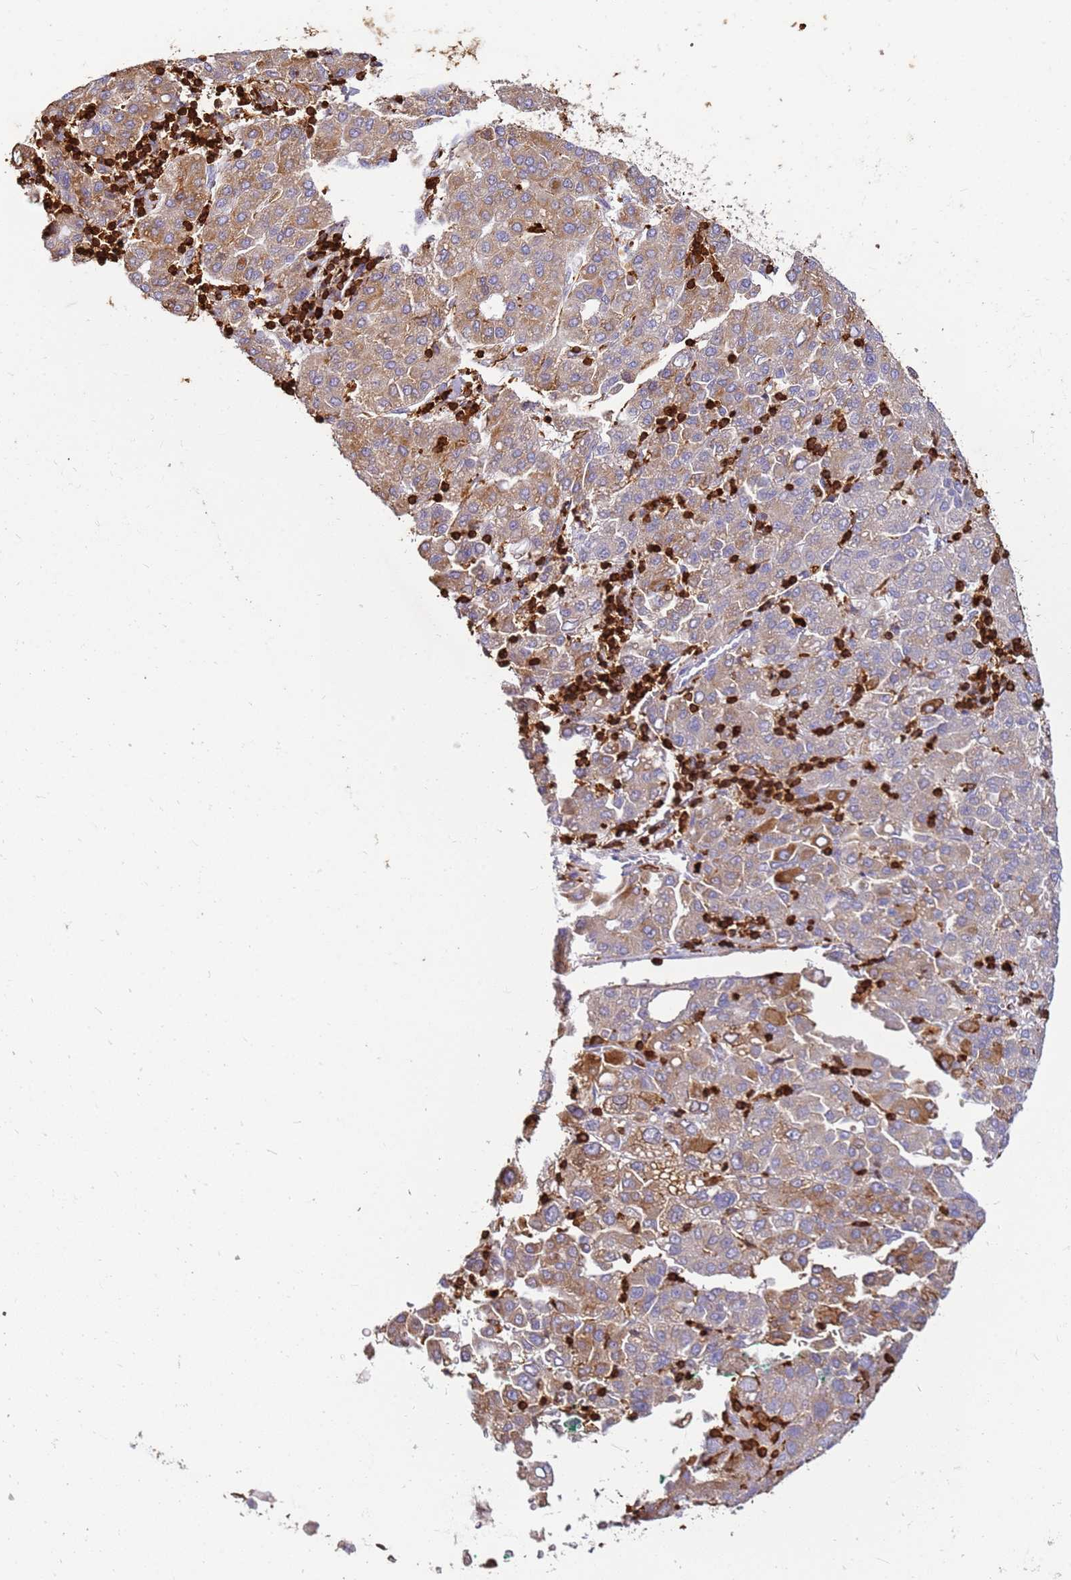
{"staining": {"intensity": "moderate", "quantity": ">75%", "location": "cytoplasmic/membranous"}, "tissue": "liver cancer", "cell_type": "Tumor cells", "image_type": "cancer", "snomed": [{"axis": "morphology", "description": "Carcinoma, Hepatocellular, NOS"}, {"axis": "topography", "description": "Liver"}], "caption": "Immunohistochemistry (IHC) image of neoplastic tissue: human liver hepatocellular carcinoma stained using immunohistochemistry reveals medium levels of moderate protein expression localized specifically in the cytoplasmic/membranous of tumor cells, appearing as a cytoplasmic/membranous brown color.", "gene": "CORO1A", "patient": {"sex": "male", "age": 65}}